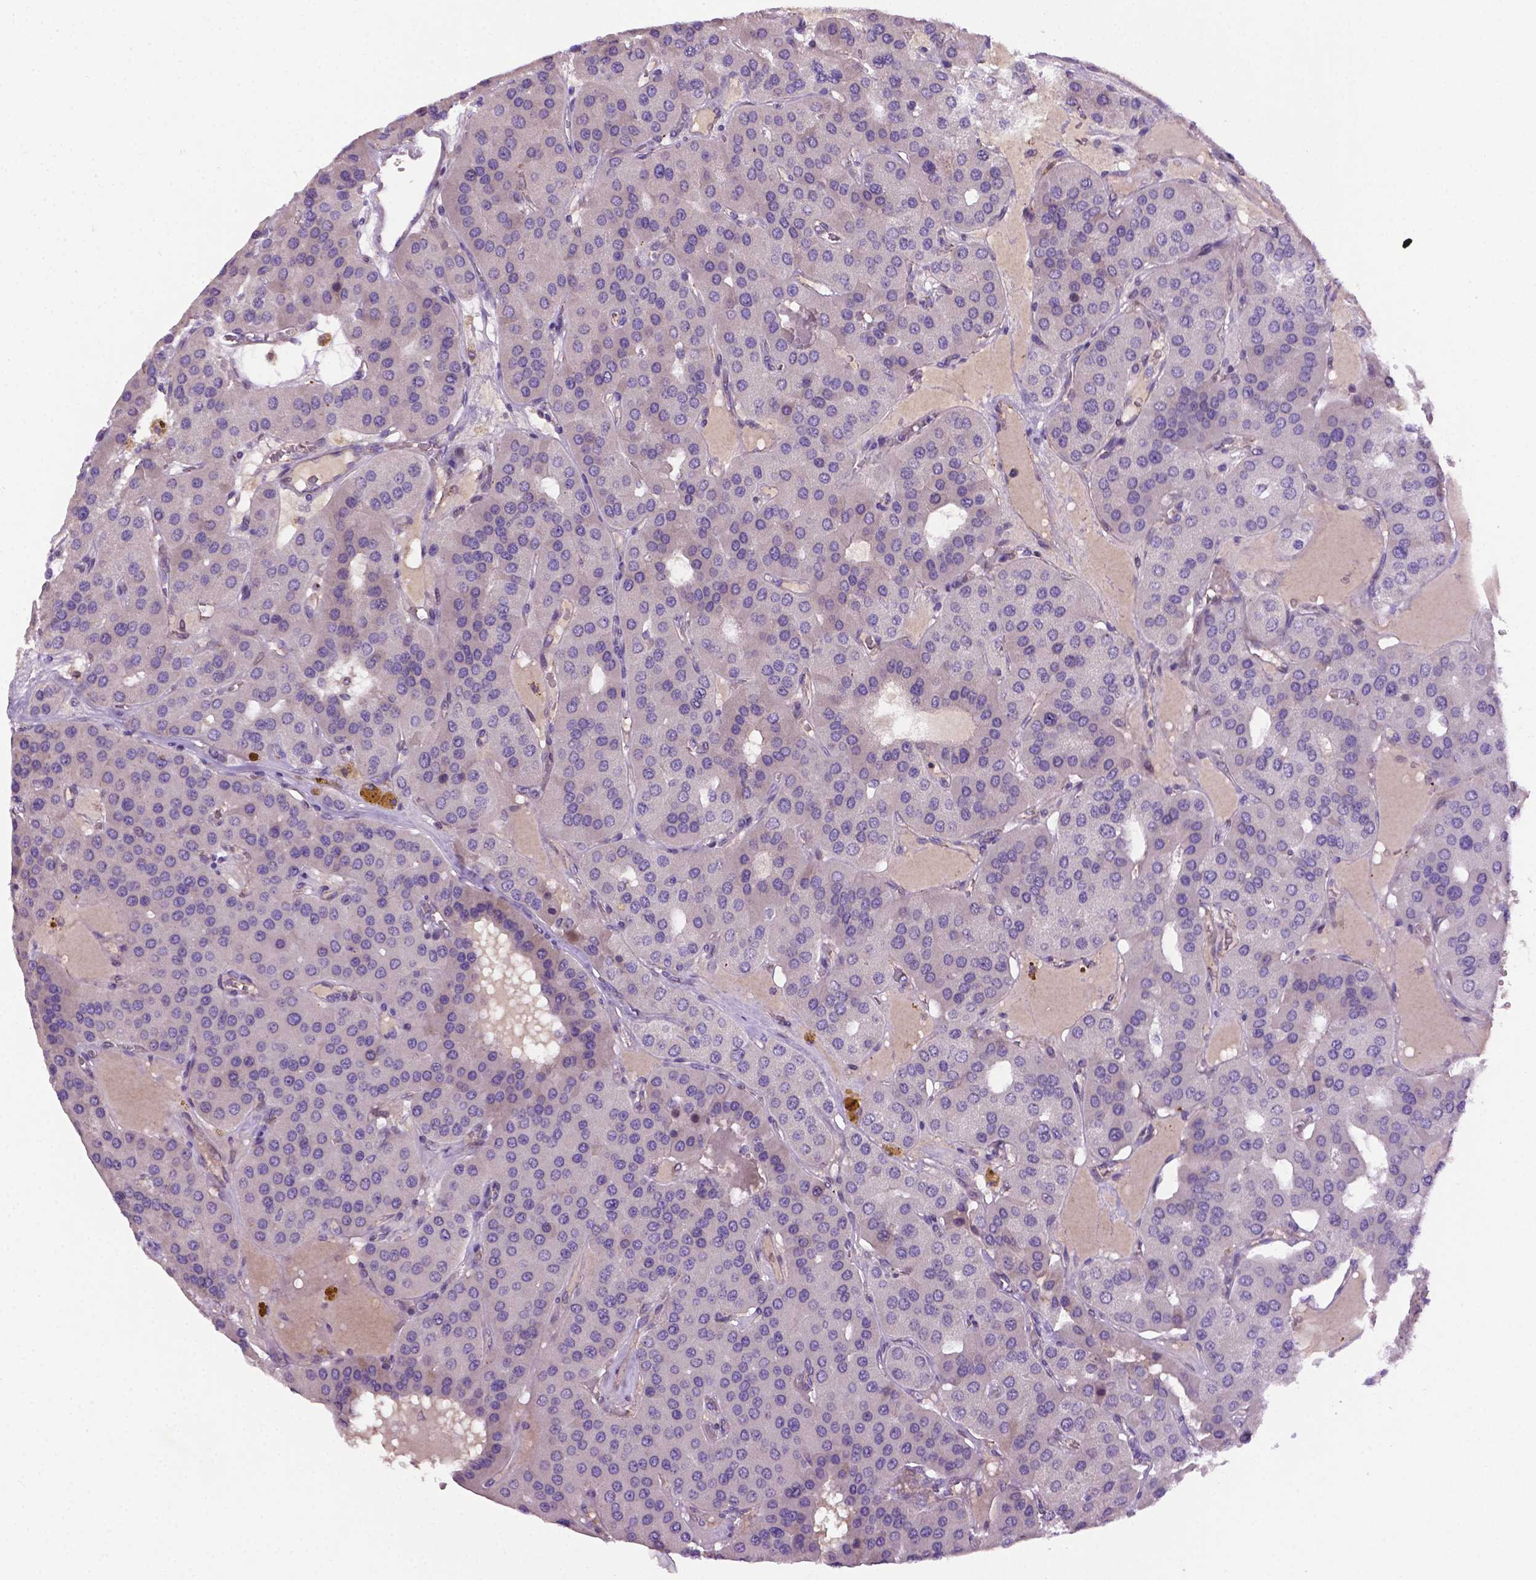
{"staining": {"intensity": "negative", "quantity": "none", "location": "none"}, "tissue": "parathyroid gland", "cell_type": "Glandular cells", "image_type": "normal", "snomed": [{"axis": "morphology", "description": "Normal tissue, NOS"}, {"axis": "morphology", "description": "Adenoma, NOS"}, {"axis": "topography", "description": "Parathyroid gland"}], "caption": "Histopathology image shows no significant protein positivity in glandular cells of unremarkable parathyroid gland.", "gene": "CCER2", "patient": {"sex": "female", "age": 86}}